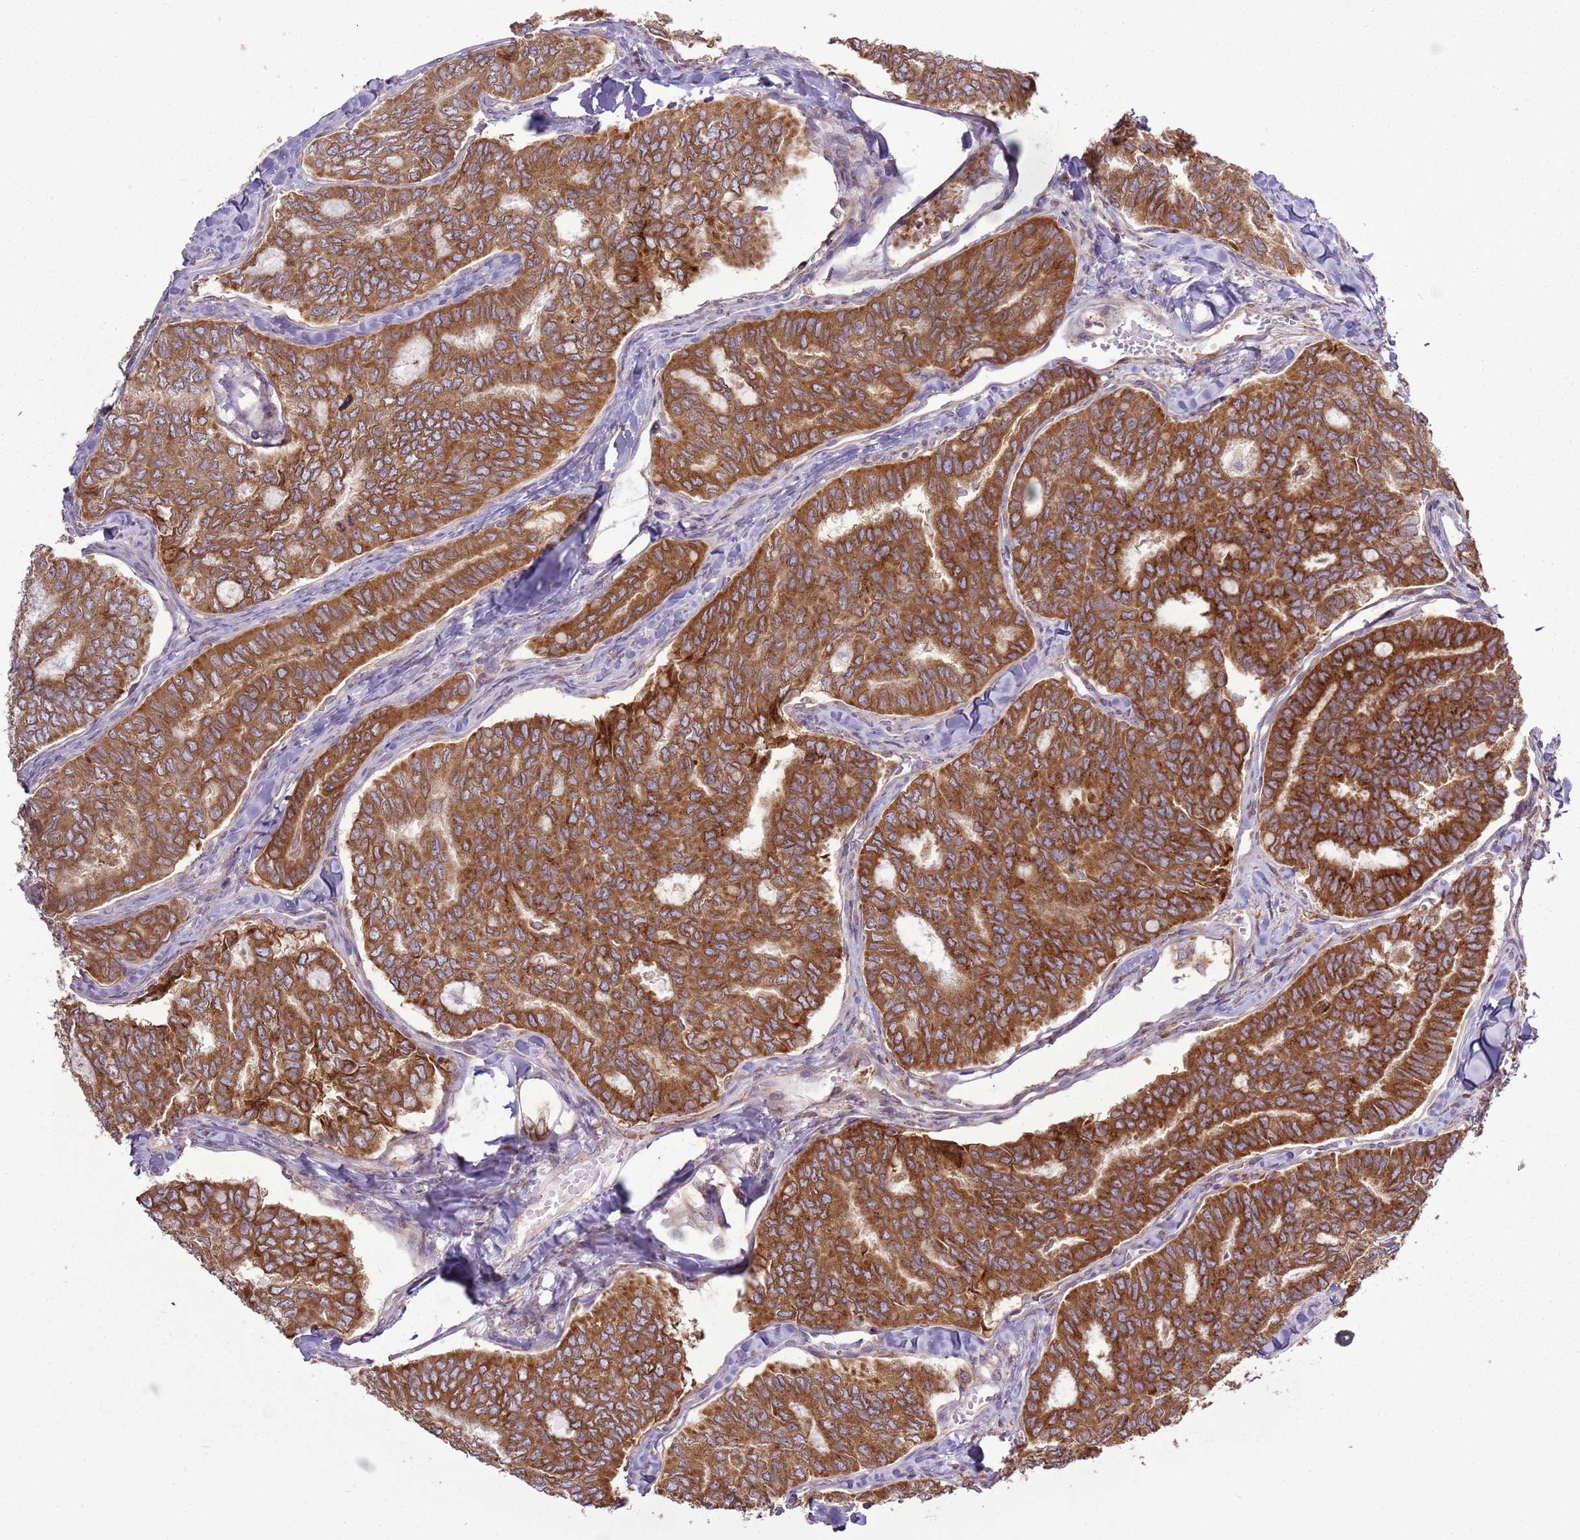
{"staining": {"intensity": "strong", "quantity": ">75%", "location": "cytoplasmic/membranous"}, "tissue": "thyroid cancer", "cell_type": "Tumor cells", "image_type": "cancer", "snomed": [{"axis": "morphology", "description": "Papillary adenocarcinoma, NOS"}, {"axis": "topography", "description": "Thyroid gland"}], "caption": "A high-resolution histopathology image shows immunohistochemistry staining of papillary adenocarcinoma (thyroid), which exhibits strong cytoplasmic/membranous expression in about >75% of tumor cells.", "gene": "TMED10", "patient": {"sex": "female", "age": 35}}